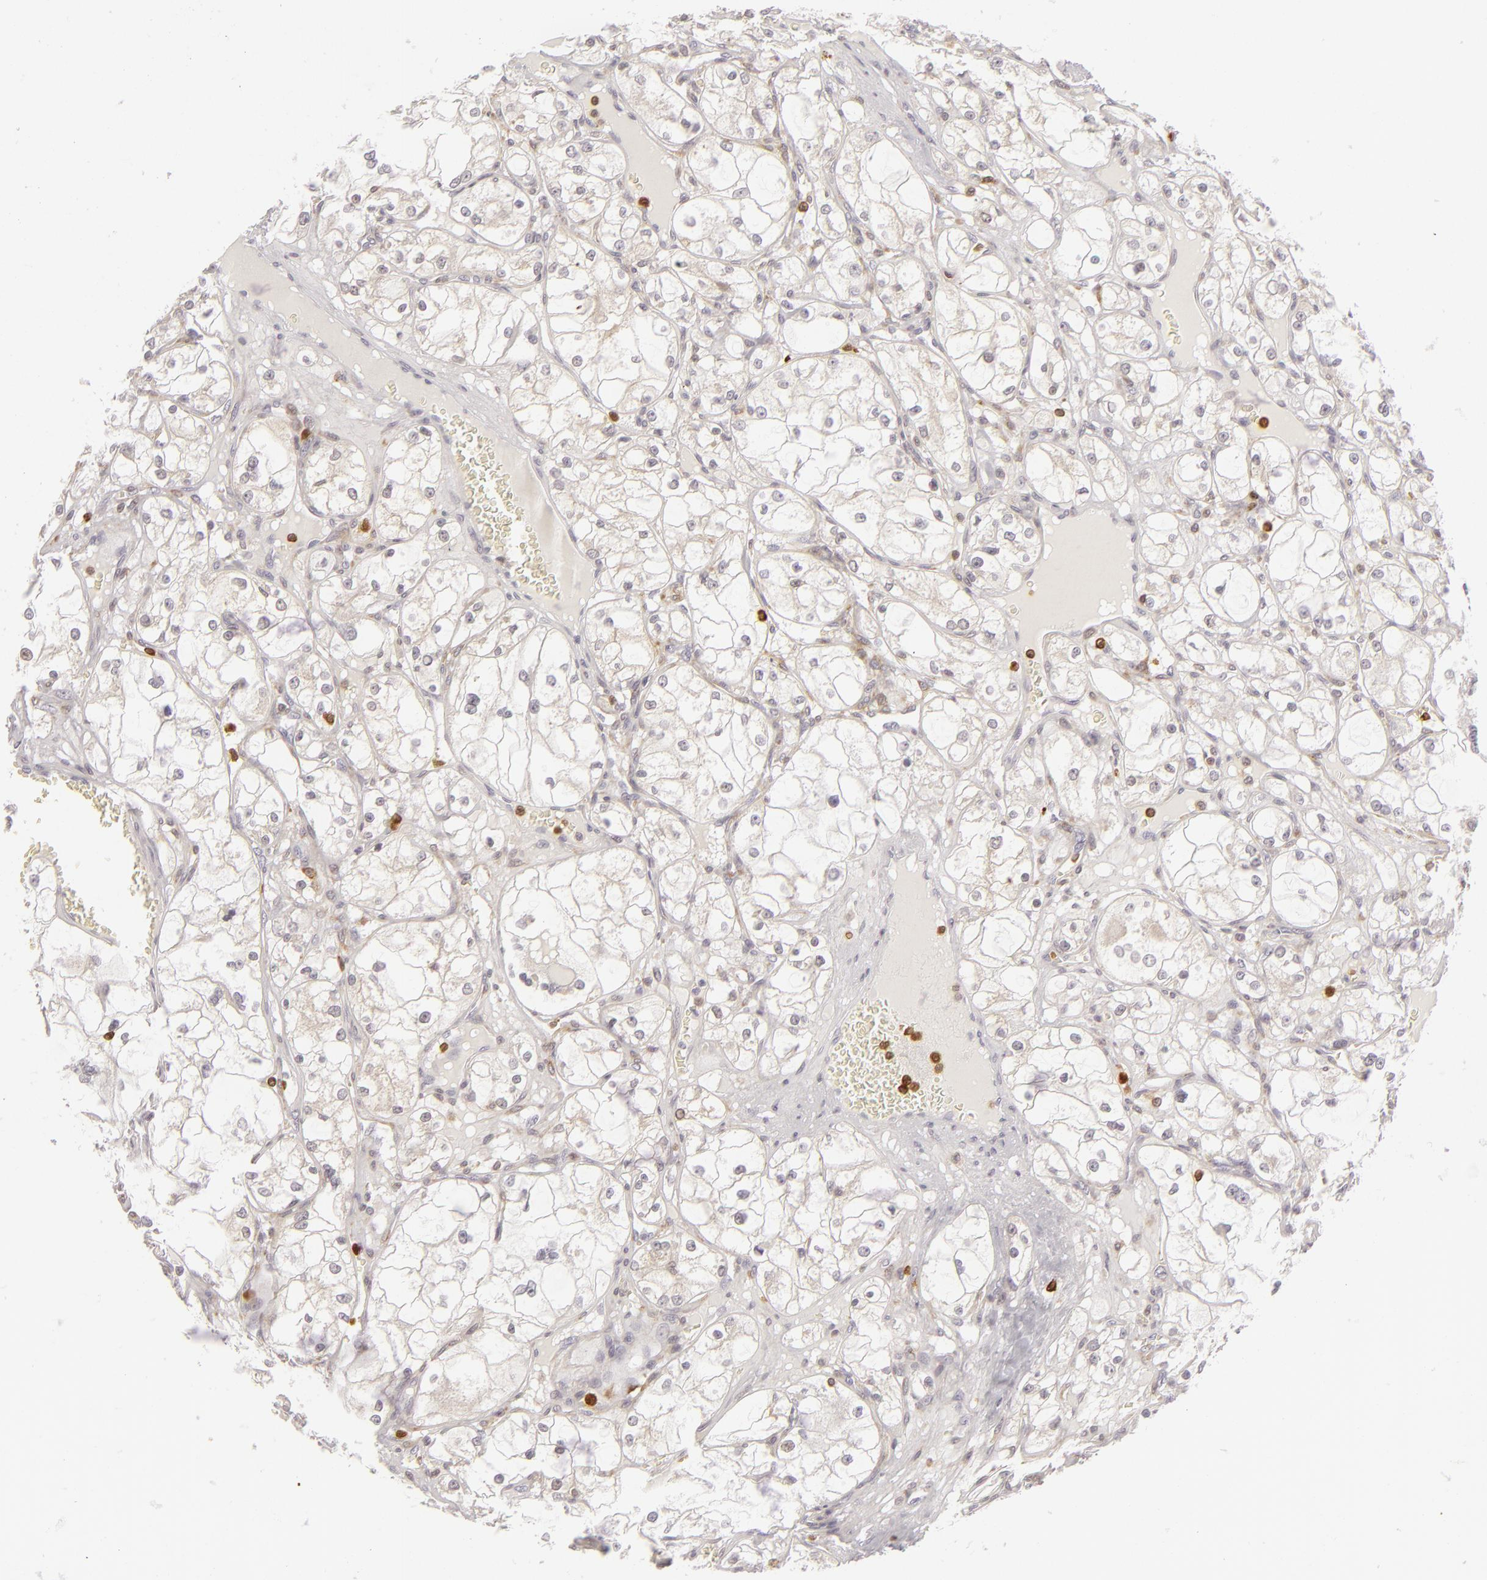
{"staining": {"intensity": "negative", "quantity": "none", "location": "none"}, "tissue": "renal cancer", "cell_type": "Tumor cells", "image_type": "cancer", "snomed": [{"axis": "morphology", "description": "Adenocarcinoma, NOS"}, {"axis": "topography", "description": "Kidney"}], "caption": "A micrograph of human renal adenocarcinoma is negative for staining in tumor cells.", "gene": "APOBEC3G", "patient": {"sex": "male", "age": 61}}